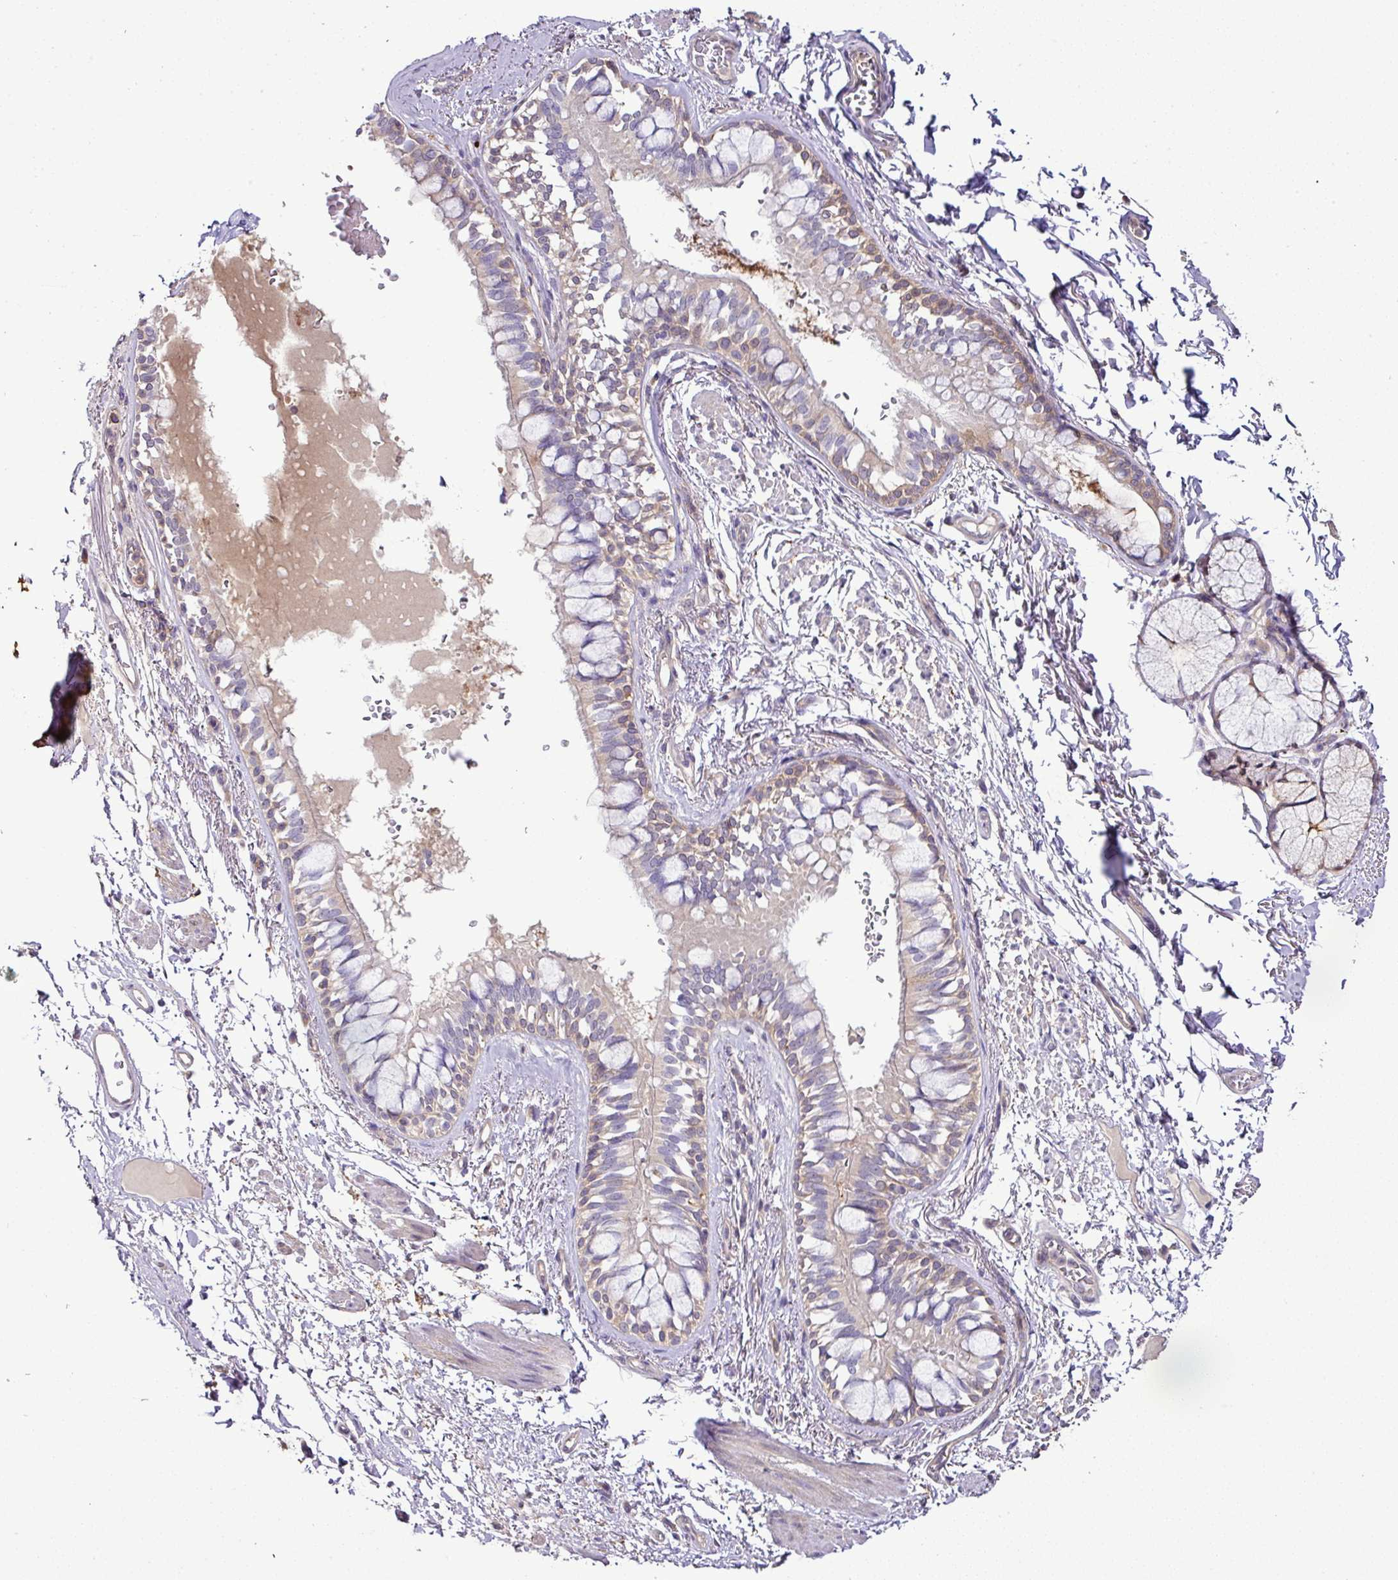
{"staining": {"intensity": "weak", "quantity": "25%-75%", "location": "cytoplasmic/membranous"}, "tissue": "bronchus", "cell_type": "Respiratory epithelial cells", "image_type": "normal", "snomed": [{"axis": "morphology", "description": "Normal tissue, NOS"}, {"axis": "topography", "description": "Bronchus"}], "caption": "This micrograph exhibits immunohistochemistry staining of unremarkable bronchus, with low weak cytoplasmic/membranous staining in about 25%-75% of respiratory epithelial cells.", "gene": "TMEM107", "patient": {"sex": "male", "age": 70}}